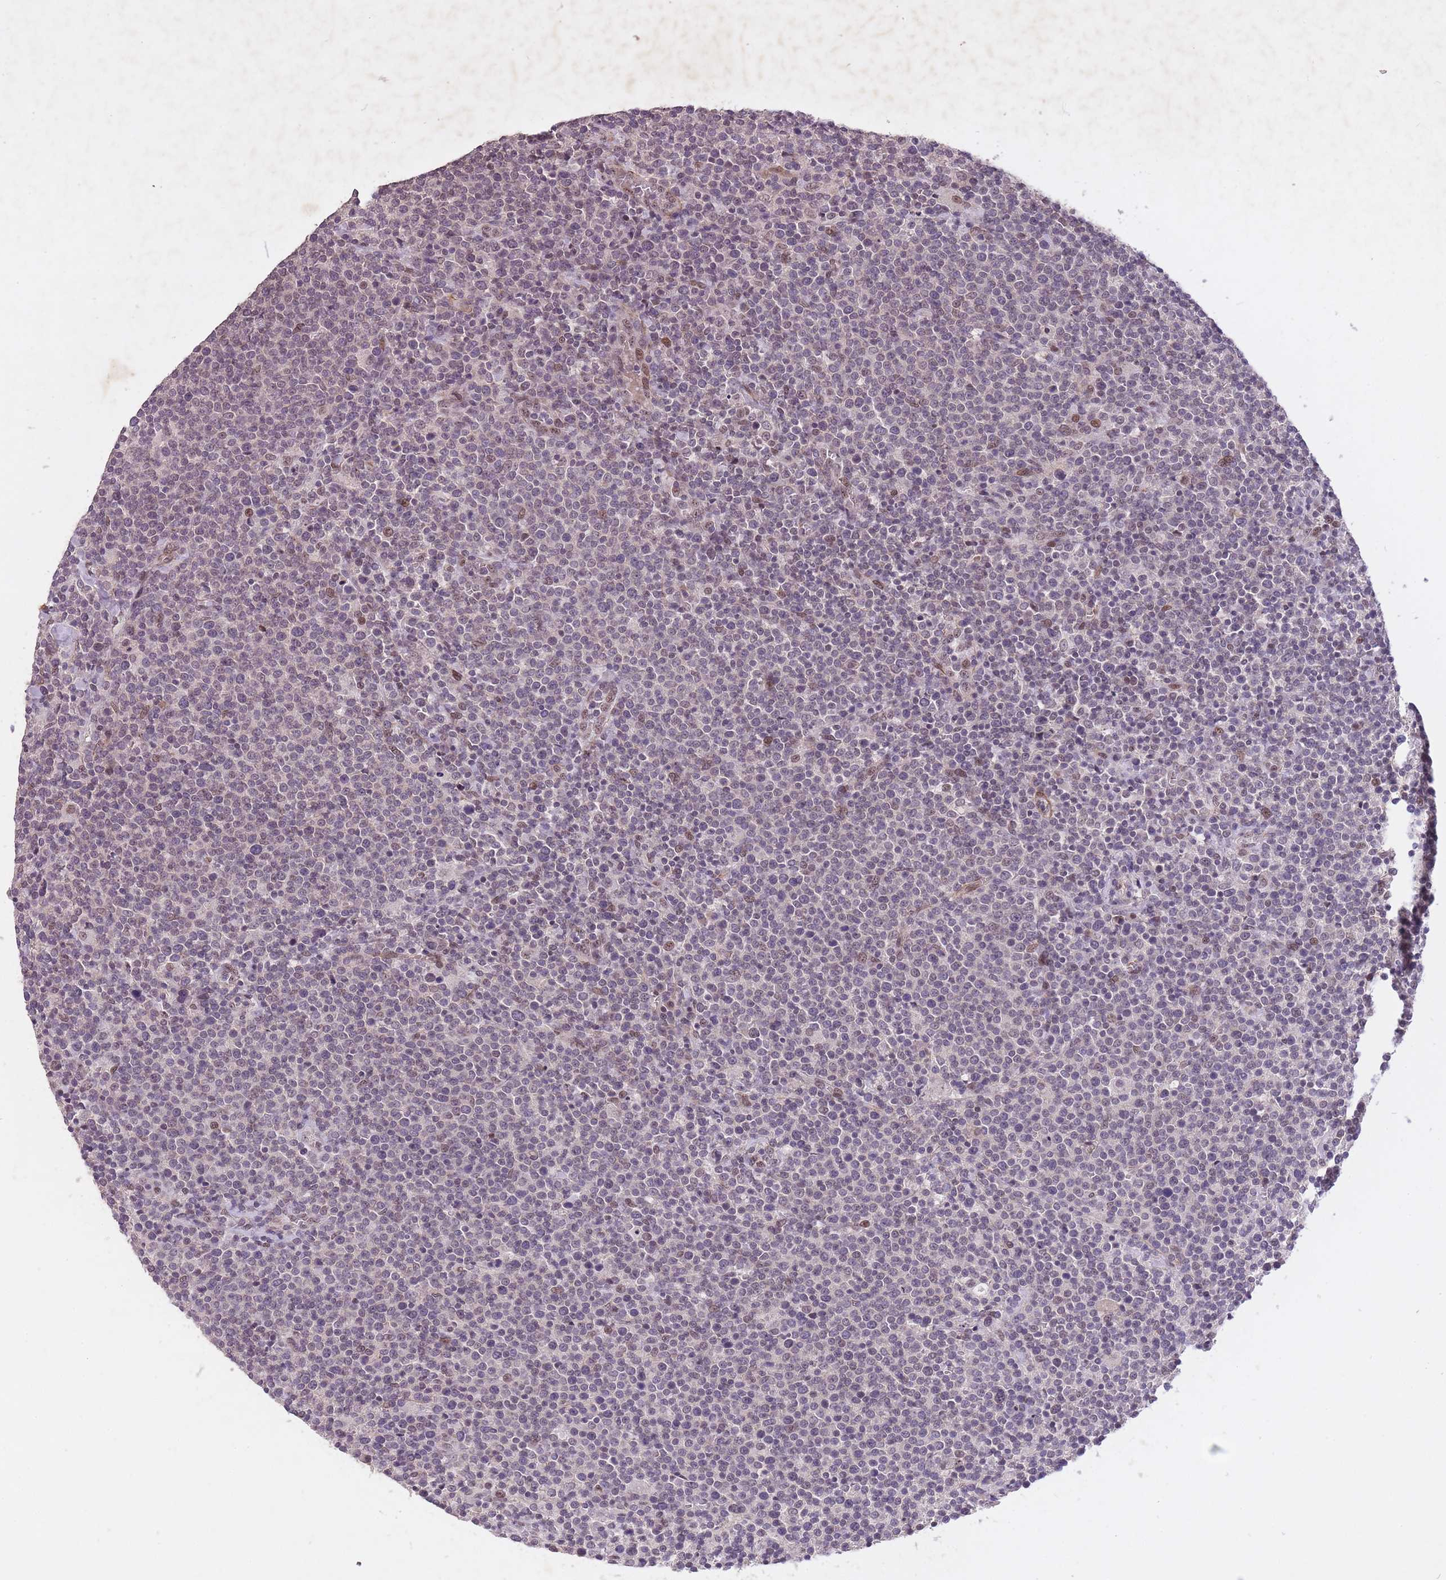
{"staining": {"intensity": "negative", "quantity": "none", "location": "none"}, "tissue": "lymphoma", "cell_type": "Tumor cells", "image_type": "cancer", "snomed": [{"axis": "morphology", "description": "Malignant lymphoma, non-Hodgkin's type, High grade"}, {"axis": "topography", "description": "Lymph node"}], "caption": "The IHC photomicrograph has no significant staining in tumor cells of high-grade malignant lymphoma, non-Hodgkin's type tissue.", "gene": "CBX6", "patient": {"sex": "male", "age": 61}}